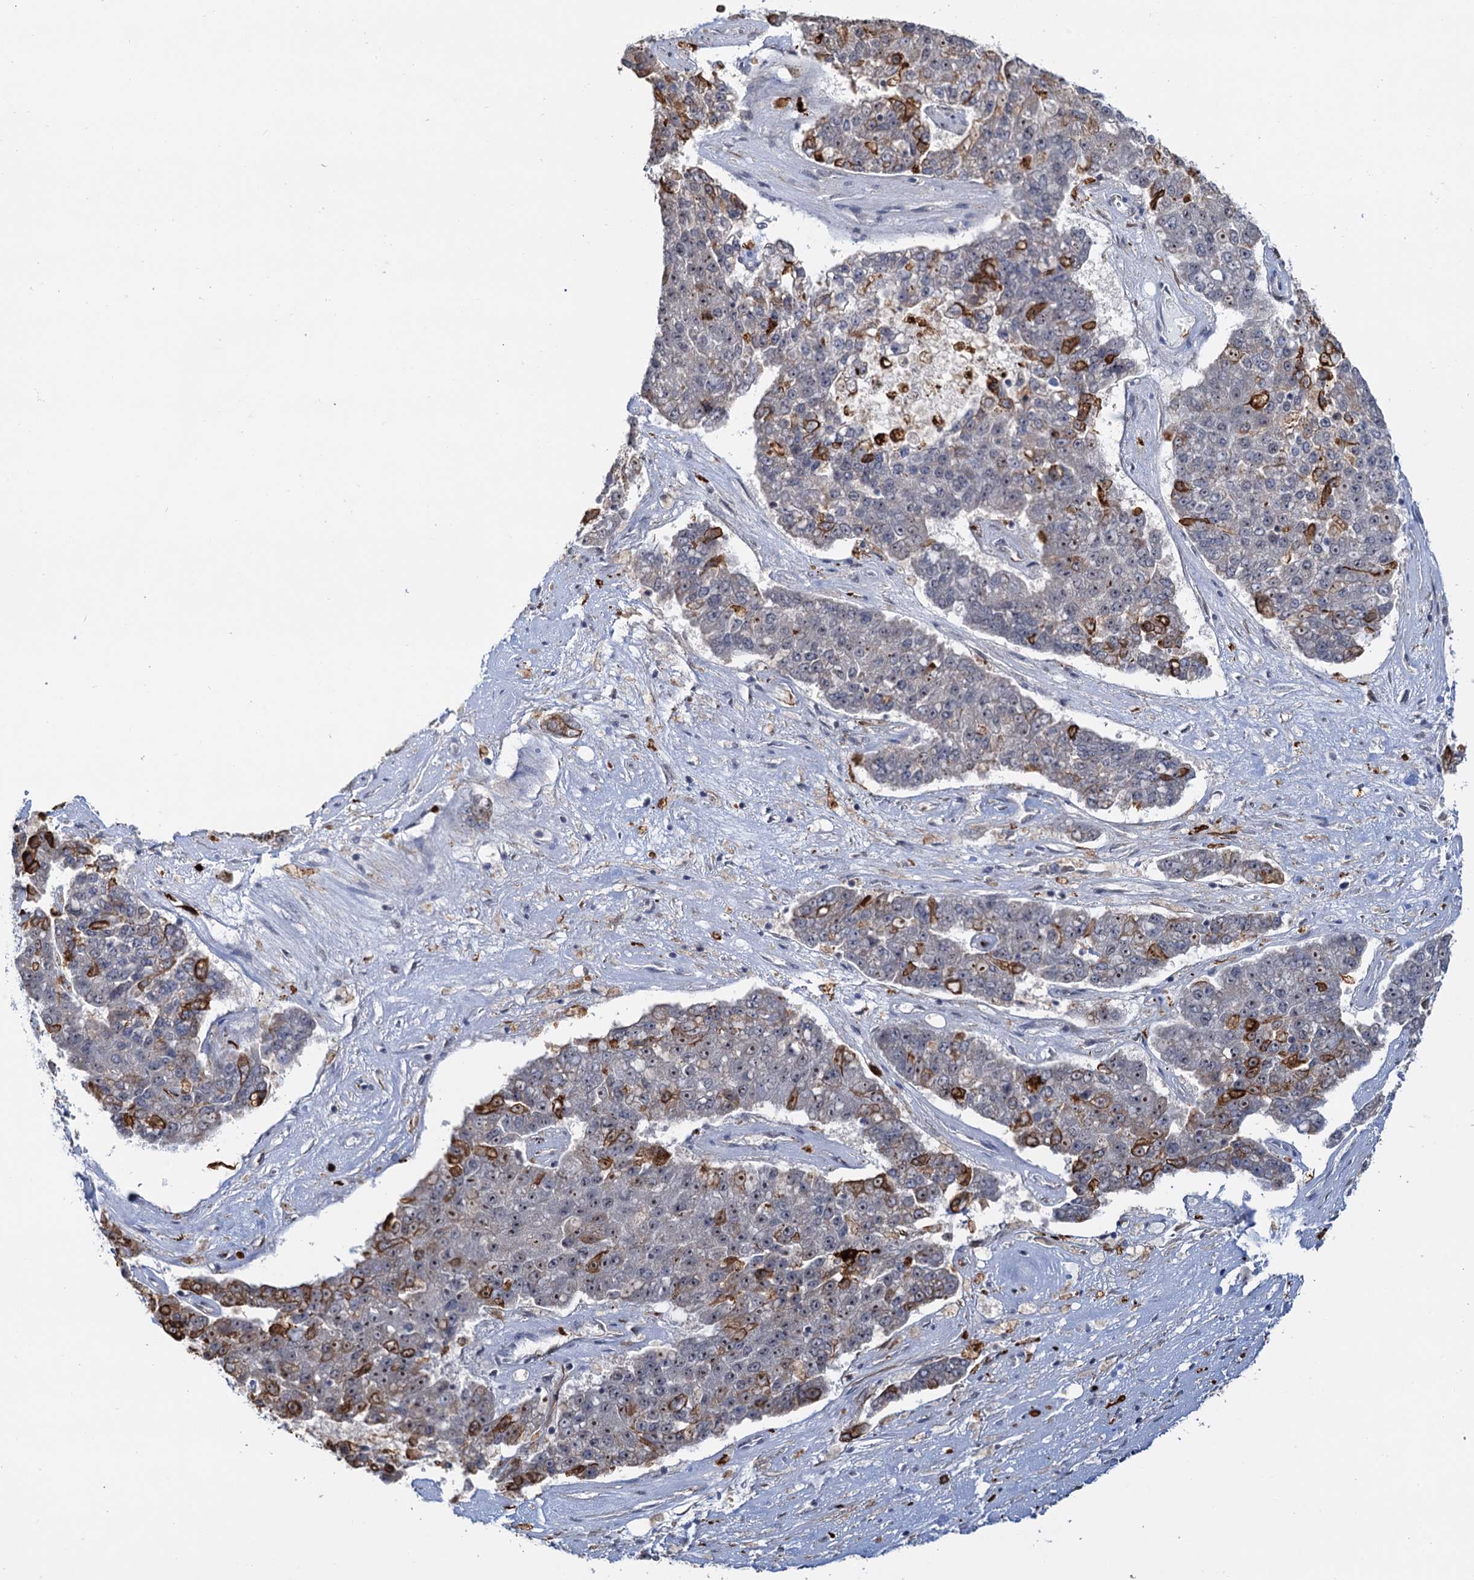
{"staining": {"intensity": "strong", "quantity": "25%-75%", "location": "cytoplasmic/membranous,nuclear"}, "tissue": "pancreatic cancer", "cell_type": "Tumor cells", "image_type": "cancer", "snomed": [{"axis": "morphology", "description": "Adenocarcinoma, NOS"}, {"axis": "topography", "description": "Pancreas"}], "caption": "About 25%-75% of tumor cells in pancreatic cancer display strong cytoplasmic/membranous and nuclear protein positivity as visualized by brown immunohistochemical staining.", "gene": "NAT10", "patient": {"sex": "male", "age": 50}}